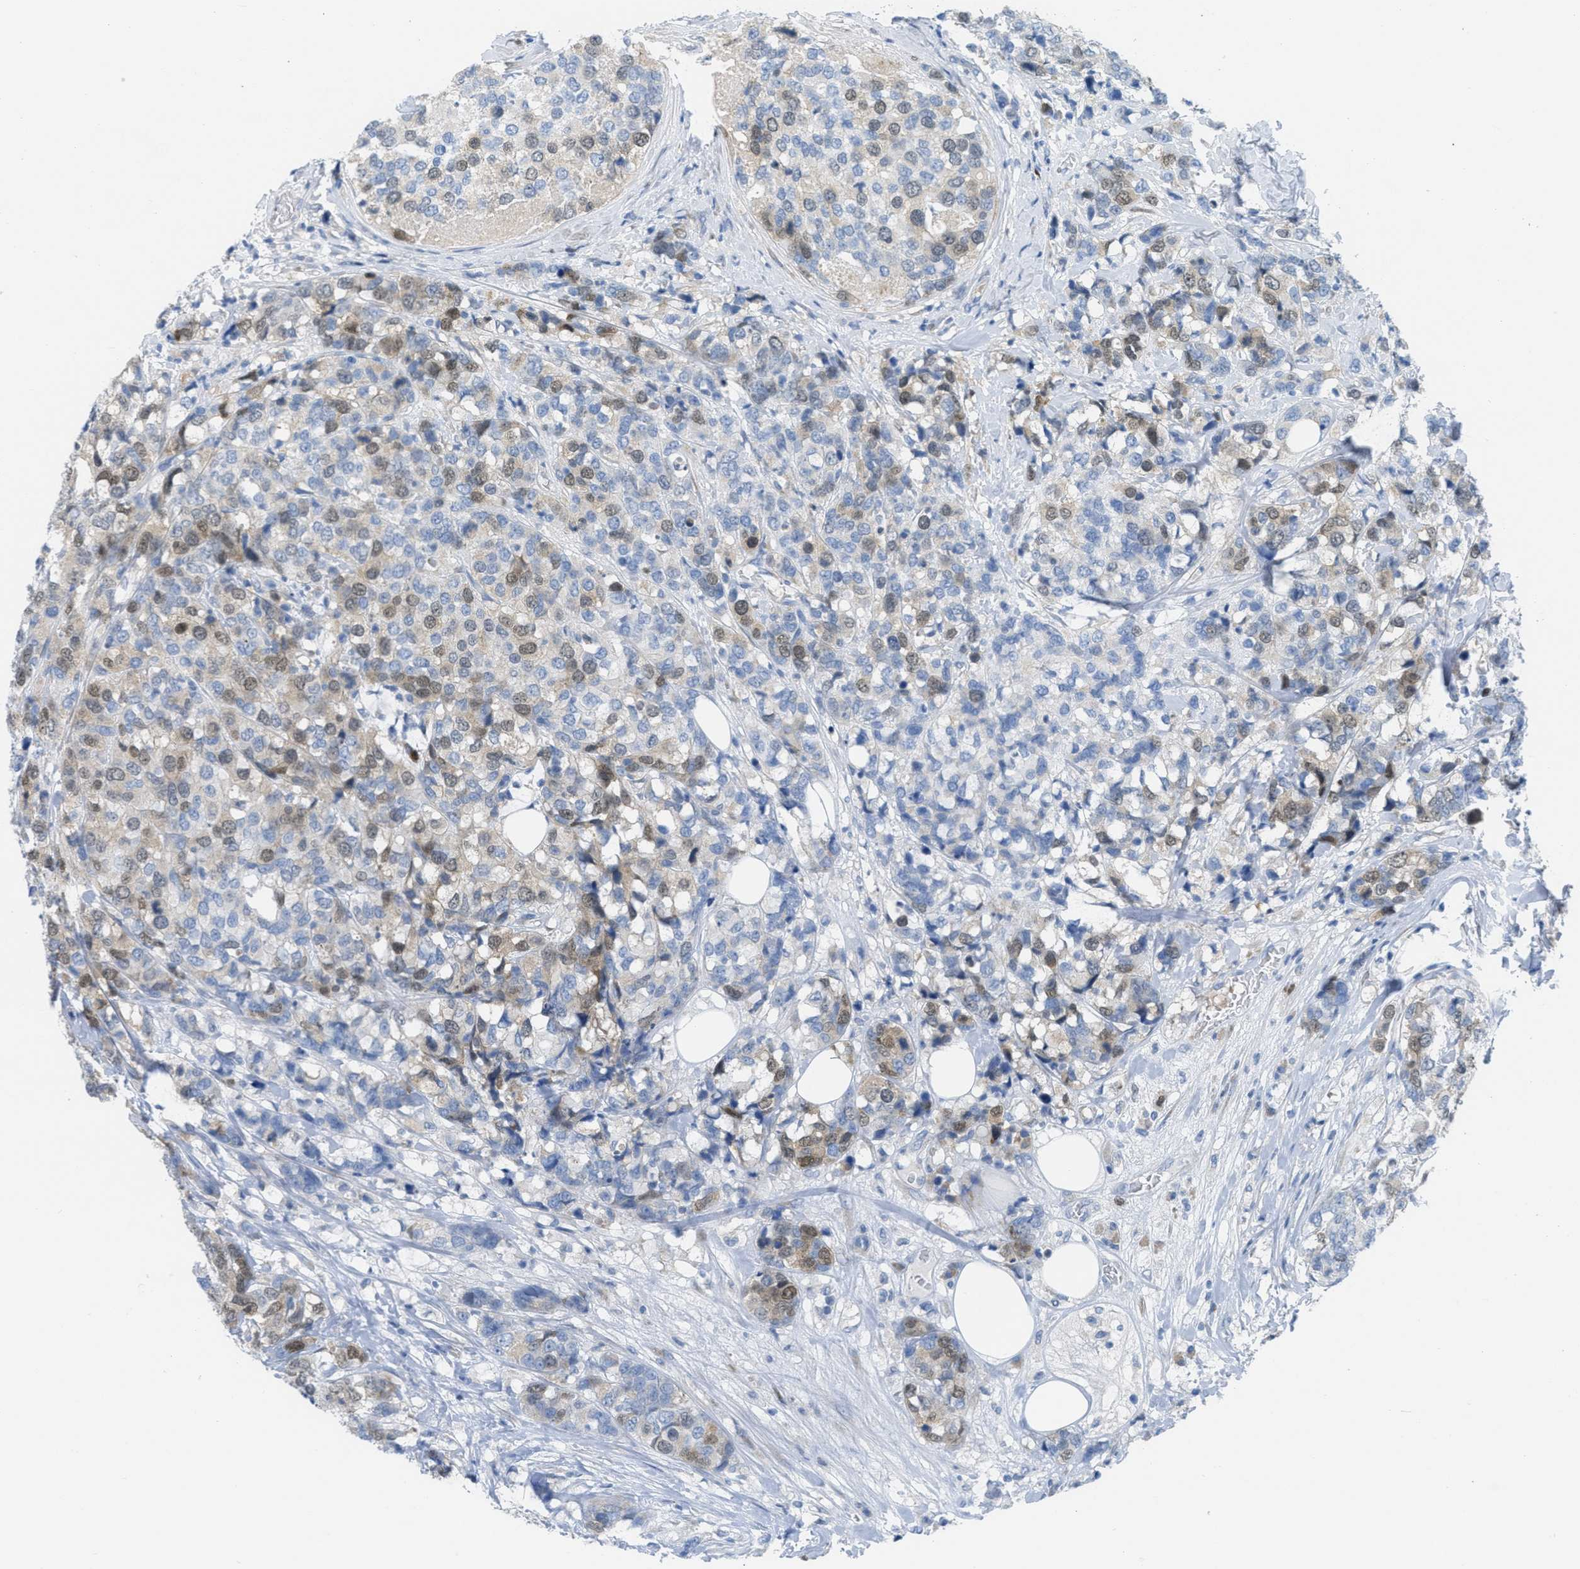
{"staining": {"intensity": "moderate", "quantity": "25%-75%", "location": "cytoplasmic/membranous,nuclear"}, "tissue": "breast cancer", "cell_type": "Tumor cells", "image_type": "cancer", "snomed": [{"axis": "morphology", "description": "Lobular carcinoma"}, {"axis": "topography", "description": "Breast"}], "caption": "Breast cancer (lobular carcinoma) stained with DAB (3,3'-diaminobenzidine) immunohistochemistry shows medium levels of moderate cytoplasmic/membranous and nuclear positivity in approximately 25%-75% of tumor cells.", "gene": "ORC6", "patient": {"sex": "female", "age": 59}}